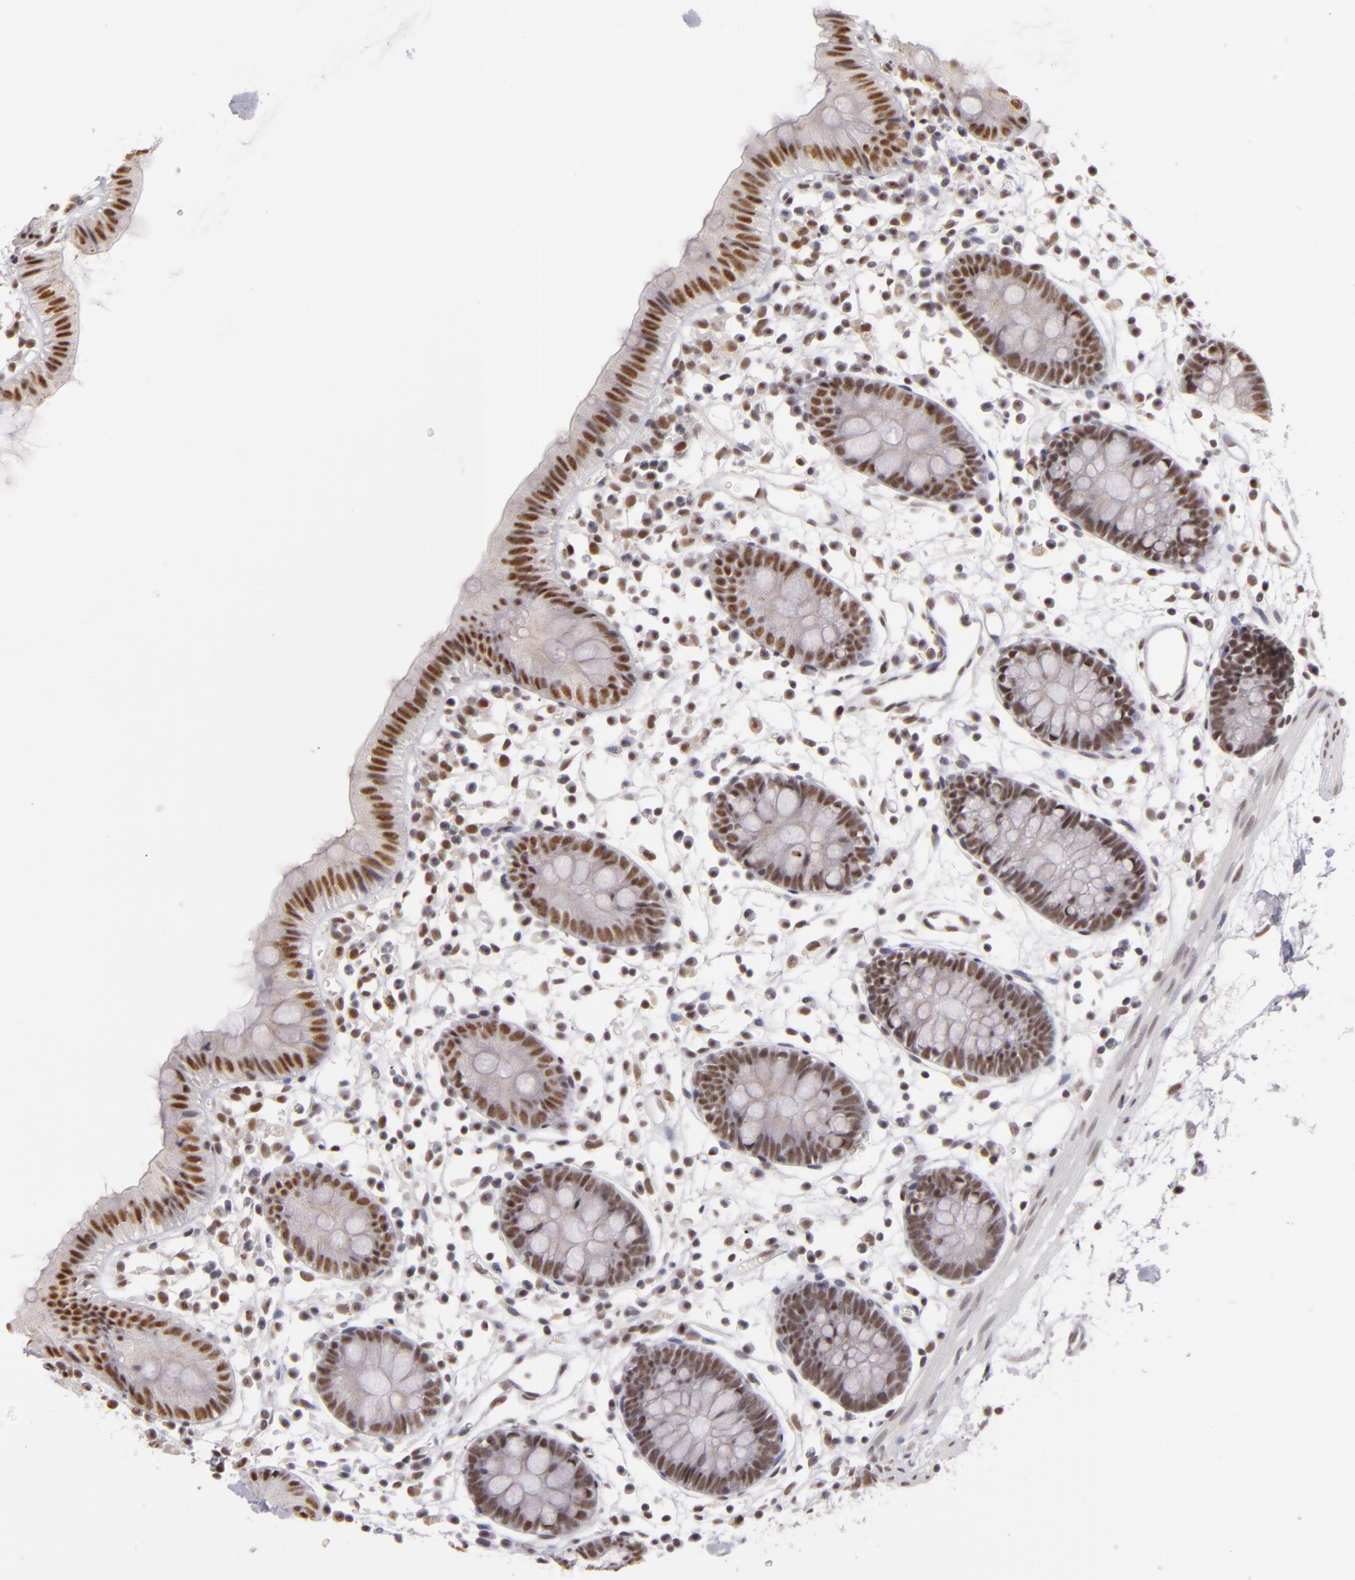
{"staining": {"intensity": "moderate", "quantity": ">75%", "location": "nuclear"}, "tissue": "colon", "cell_type": "Endothelial cells", "image_type": "normal", "snomed": [{"axis": "morphology", "description": "Normal tissue, NOS"}, {"axis": "topography", "description": "Colon"}], "caption": "There is medium levels of moderate nuclear positivity in endothelial cells of benign colon, as demonstrated by immunohistochemical staining (brown color).", "gene": "INTS6", "patient": {"sex": "male", "age": 14}}